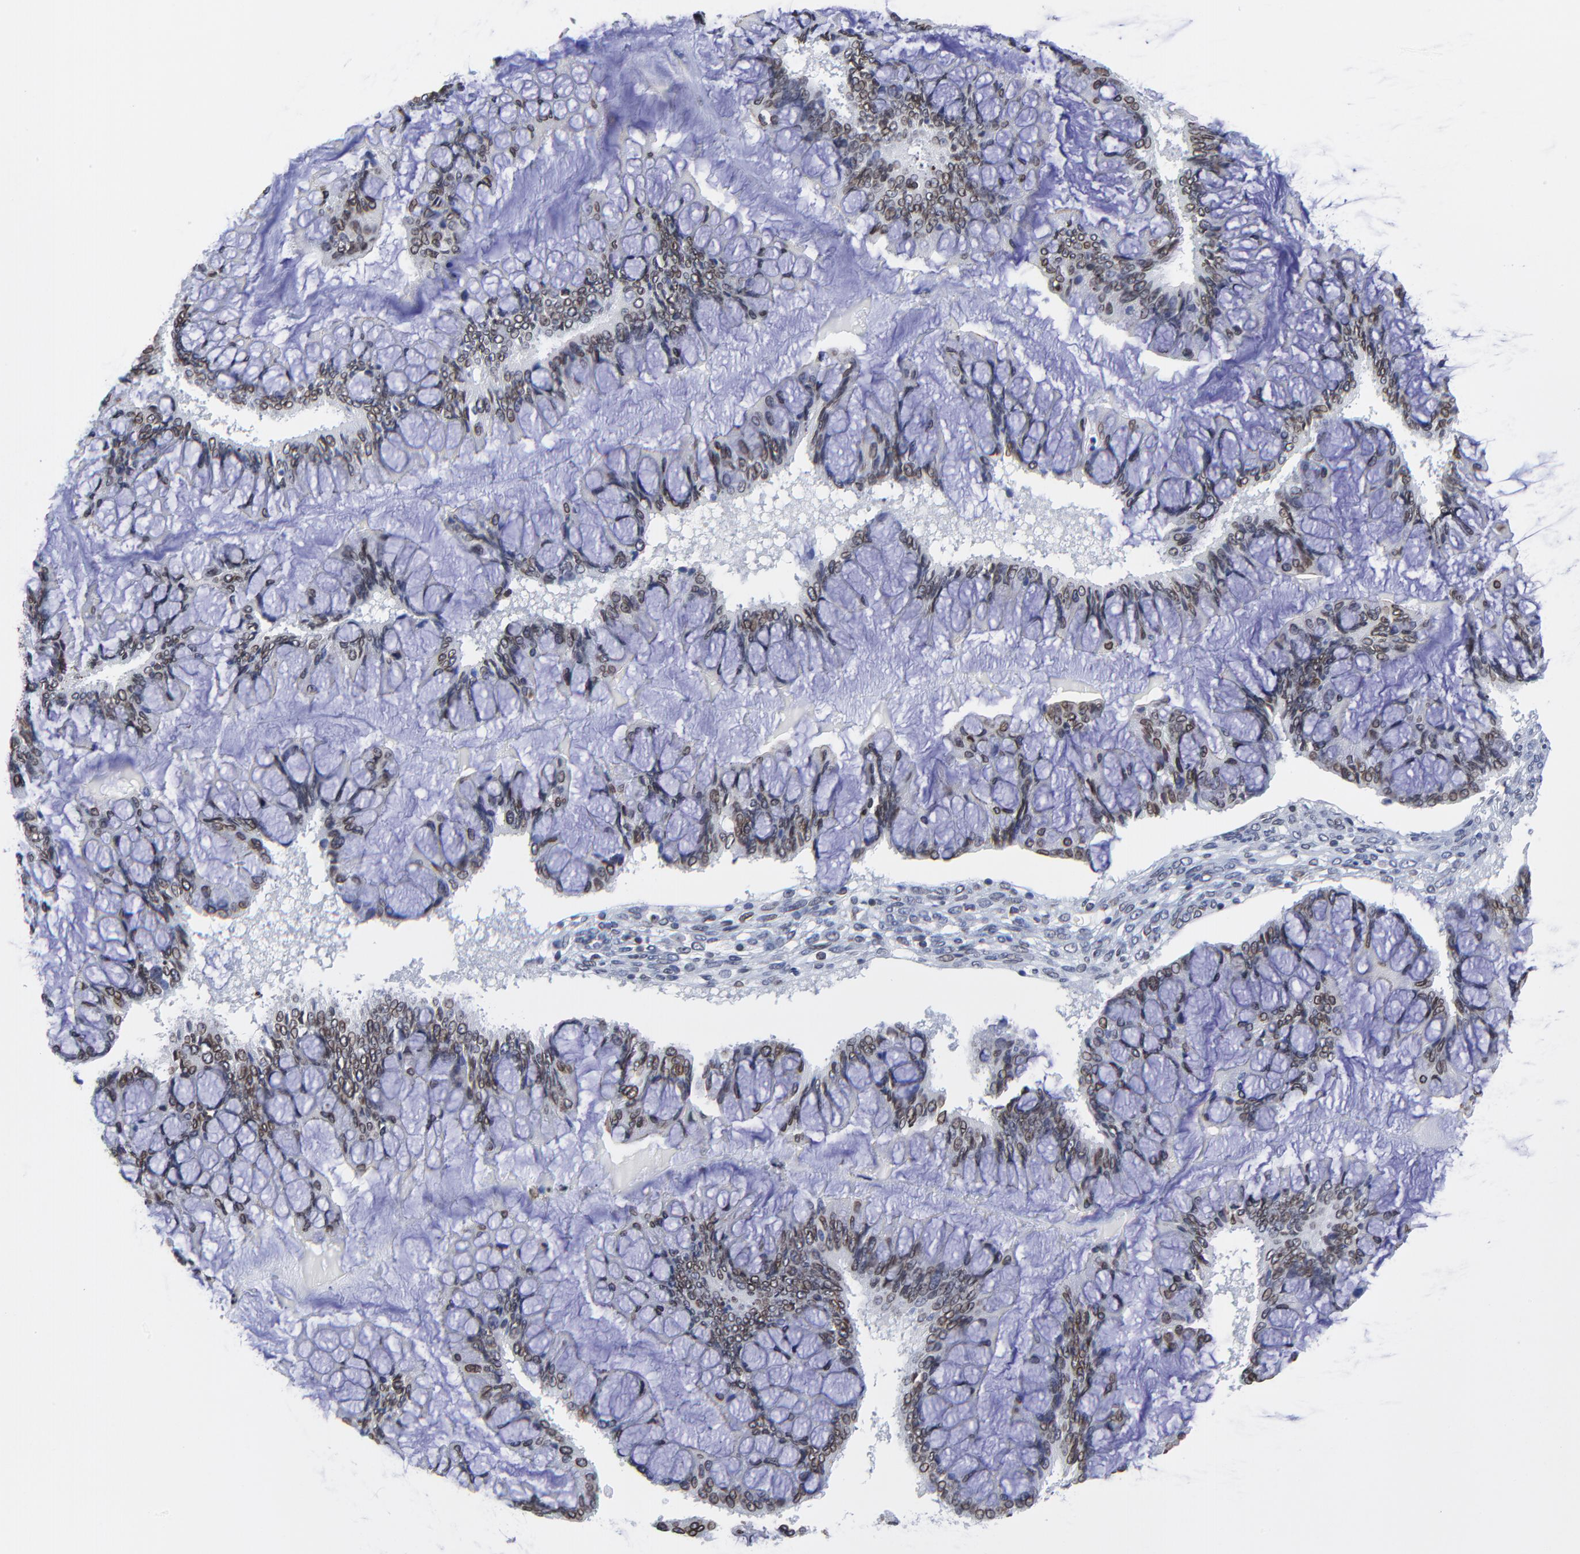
{"staining": {"intensity": "moderate", "quantity": ">75%", "location": "cytoplasmic/membranous,nuclear"}, "tissue": "ovarian cancer", "cell_type": "Tumor cells", "image_type": "cancer", "snomed": [{"axis": "morphology", "description": "Cystadenocarcinoma, mucinous, NOS"}, {"axis": "topography", "description": "Ovary"}], "caption": "An immunohistochemistry photomicrograph of neoplastic tissue is shown. Protein staining in brown labels moderate cytoplasmic/membranous and nuclear positivity in ovarian mucinous cystadenocarcinoma within tumor cells.", "gene": "THAP7", "patient": {"sex": "female", "age": 73}}